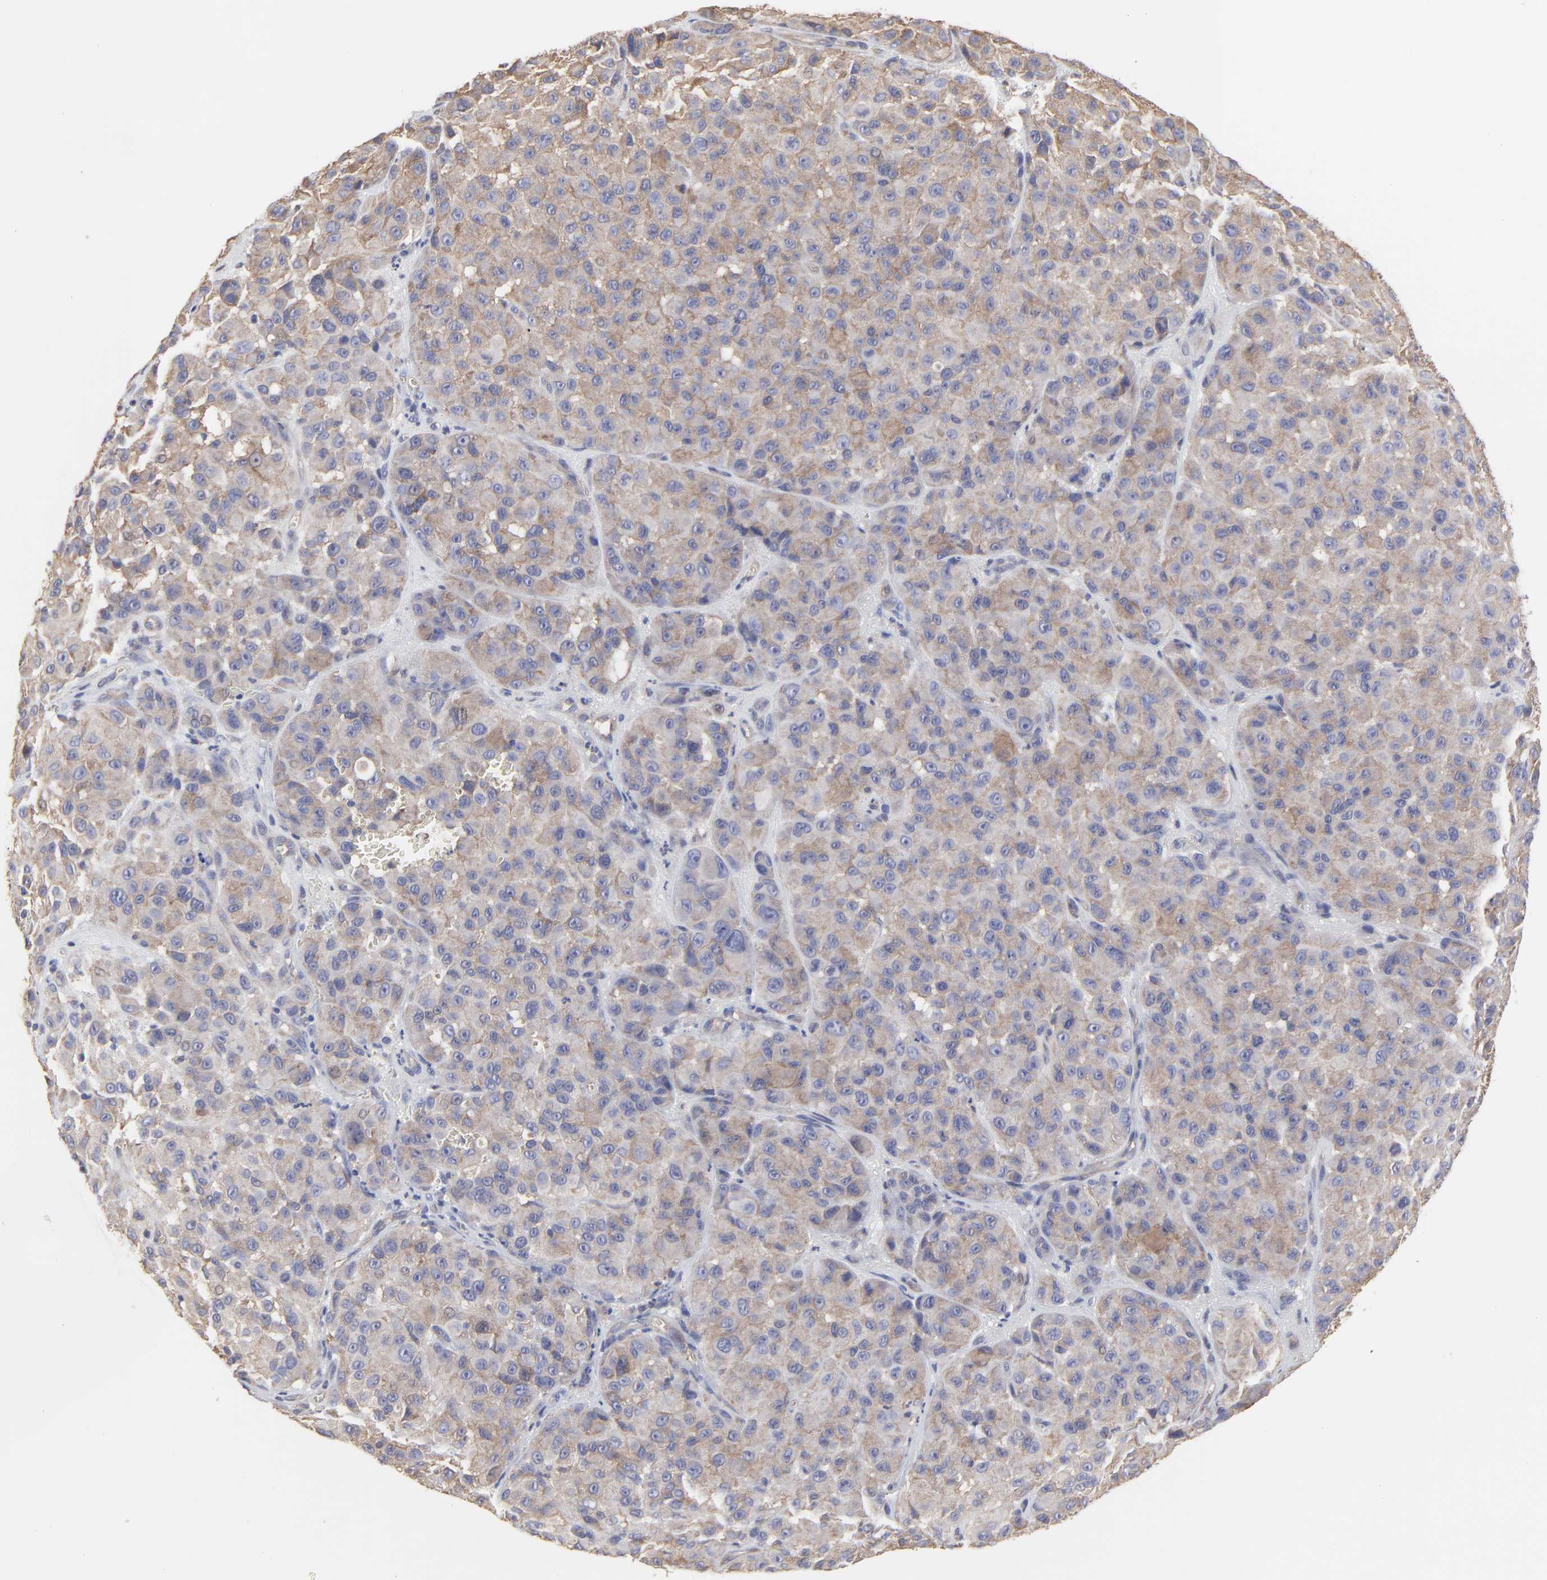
{"staining": {"intensity": "weak", "quantity": "25%-75%", "location": "cytoplasmic/membranous"}, "tissue": "melanoma", "cell_type": "Tumor cells", "image_type": "cancer", "snomed": [{"axis": "morphology", "description": "Malignant melanoma, NOS"}, {"axis": "topography", "description": "Skin"}], "caption": "The micrograph exhibits staining of malignant melanoma, revealing weak cytoplasmic/membranous protein staining (brown color) within tumor cells.", "gene": "ARMT1", "patient": {"sex": "female", "age": 21}}